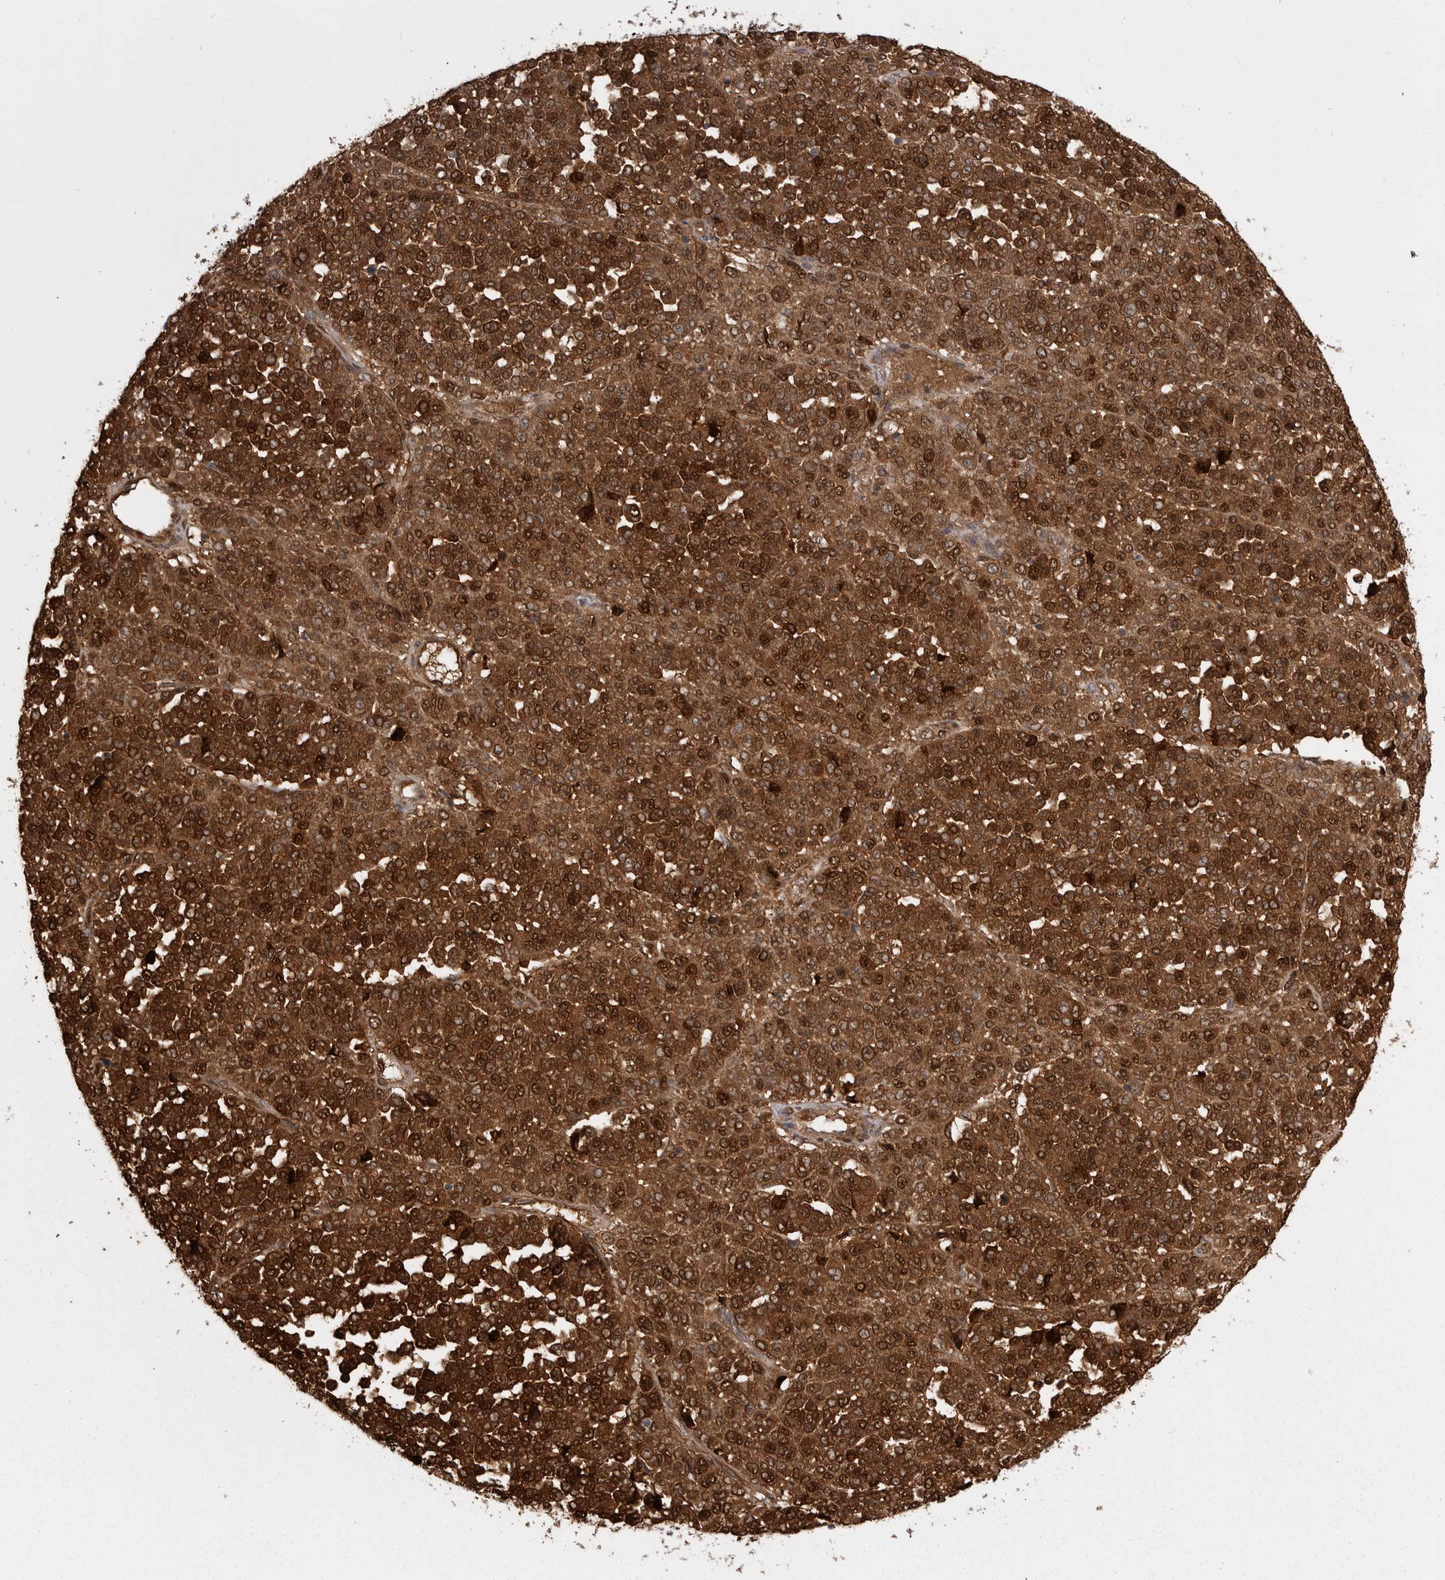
{"staining": {"intensity": "strong", "quantity": ">75%", "location": "cytoplasmic/membranous,nuclear"}, "tissue": "melanoma", "cell_type": "Tumor cells", "image_type": "cancer", "snomed": [{"axis": "morphology", "description": "Malignant melanoma, Metastatic site"}, {"axis": "topography", "description": "Pancreas"}], "caption": "Melanoma tissue reveals strong cytoplasmic/membranous and nuclear staining in approximately >75% of tumor cells, visualized by immunohistochemistry.", "gene": "ABL1", "patient": {"sex": "female", "age": 30}}